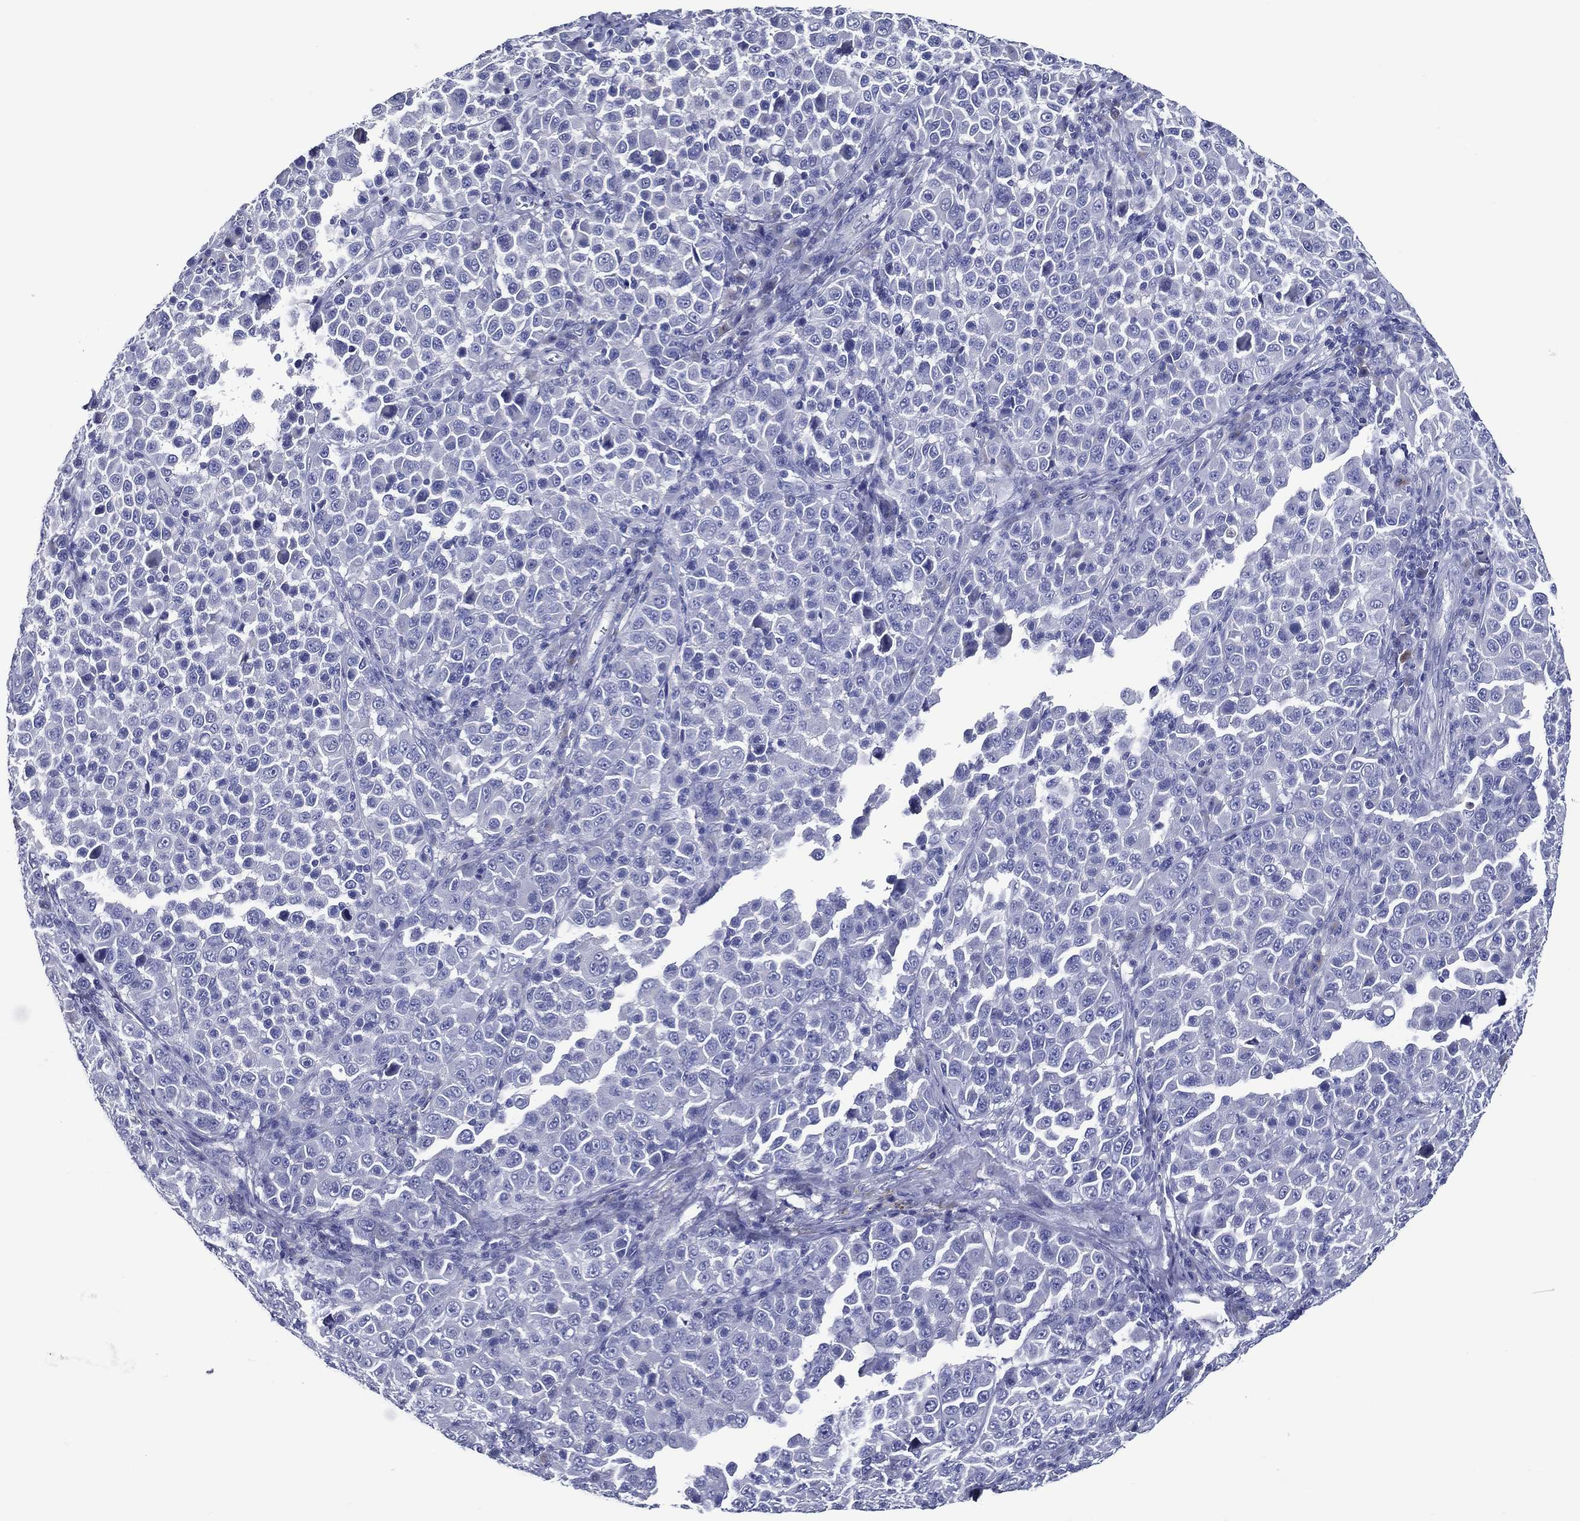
{"staining": {"intensity": "negative", "quantity": "none", "location": "none"}, "tissue": "melanoma", "cell_type": "Tumor cells", "image_type": "cancer", "snomed": [{"axis": "morphology", "description": "Malignant melanoma, NOS"}, {"axis": "topography", "description": "Skin"}], "caption": "Photomicrograph shows no protein staining in tumor cells of malignant melanoma tissue.", "gene": "ACE2", "patient": {"sex": "female", "age": 57}}